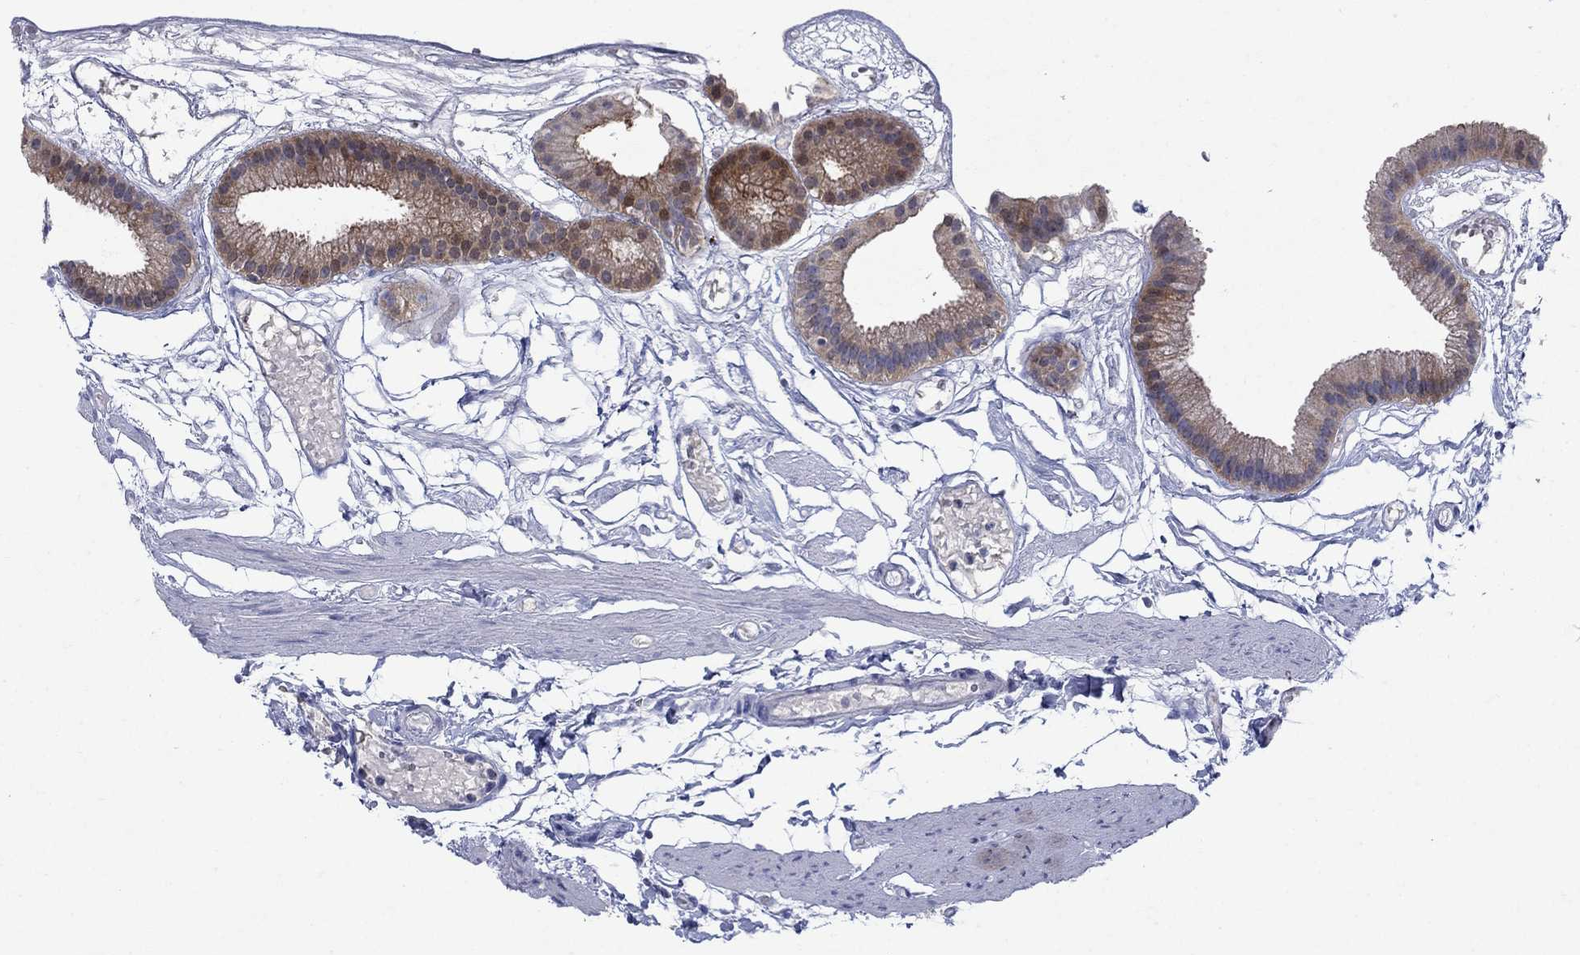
{"staining": {"intensity": "moderate", "quantity": "<25%", "location": "cytoplasmic/membranous"}, "tissue": "gallbladder", "cell_type": "Glandular cells", "image_type": "normal", "snomed": [{"axis": "morphology", "description": "Normal tissue, NOS"}, {"axis": "topography", "description": "Gallbladder"}], "caption": "Immunohistochemistry image of unremarkable gallbladder: human gallbladder stained using immunohistochemistry (IHC) demonstrates low levels of moderate protein expression localized specifically in the cytoplasmic/membranous of glandular cells, appearing as a cytoplasmic/membranous brown color.", "gene": "SULT2B1", "patient": {"sex": "female", "age": 45}}